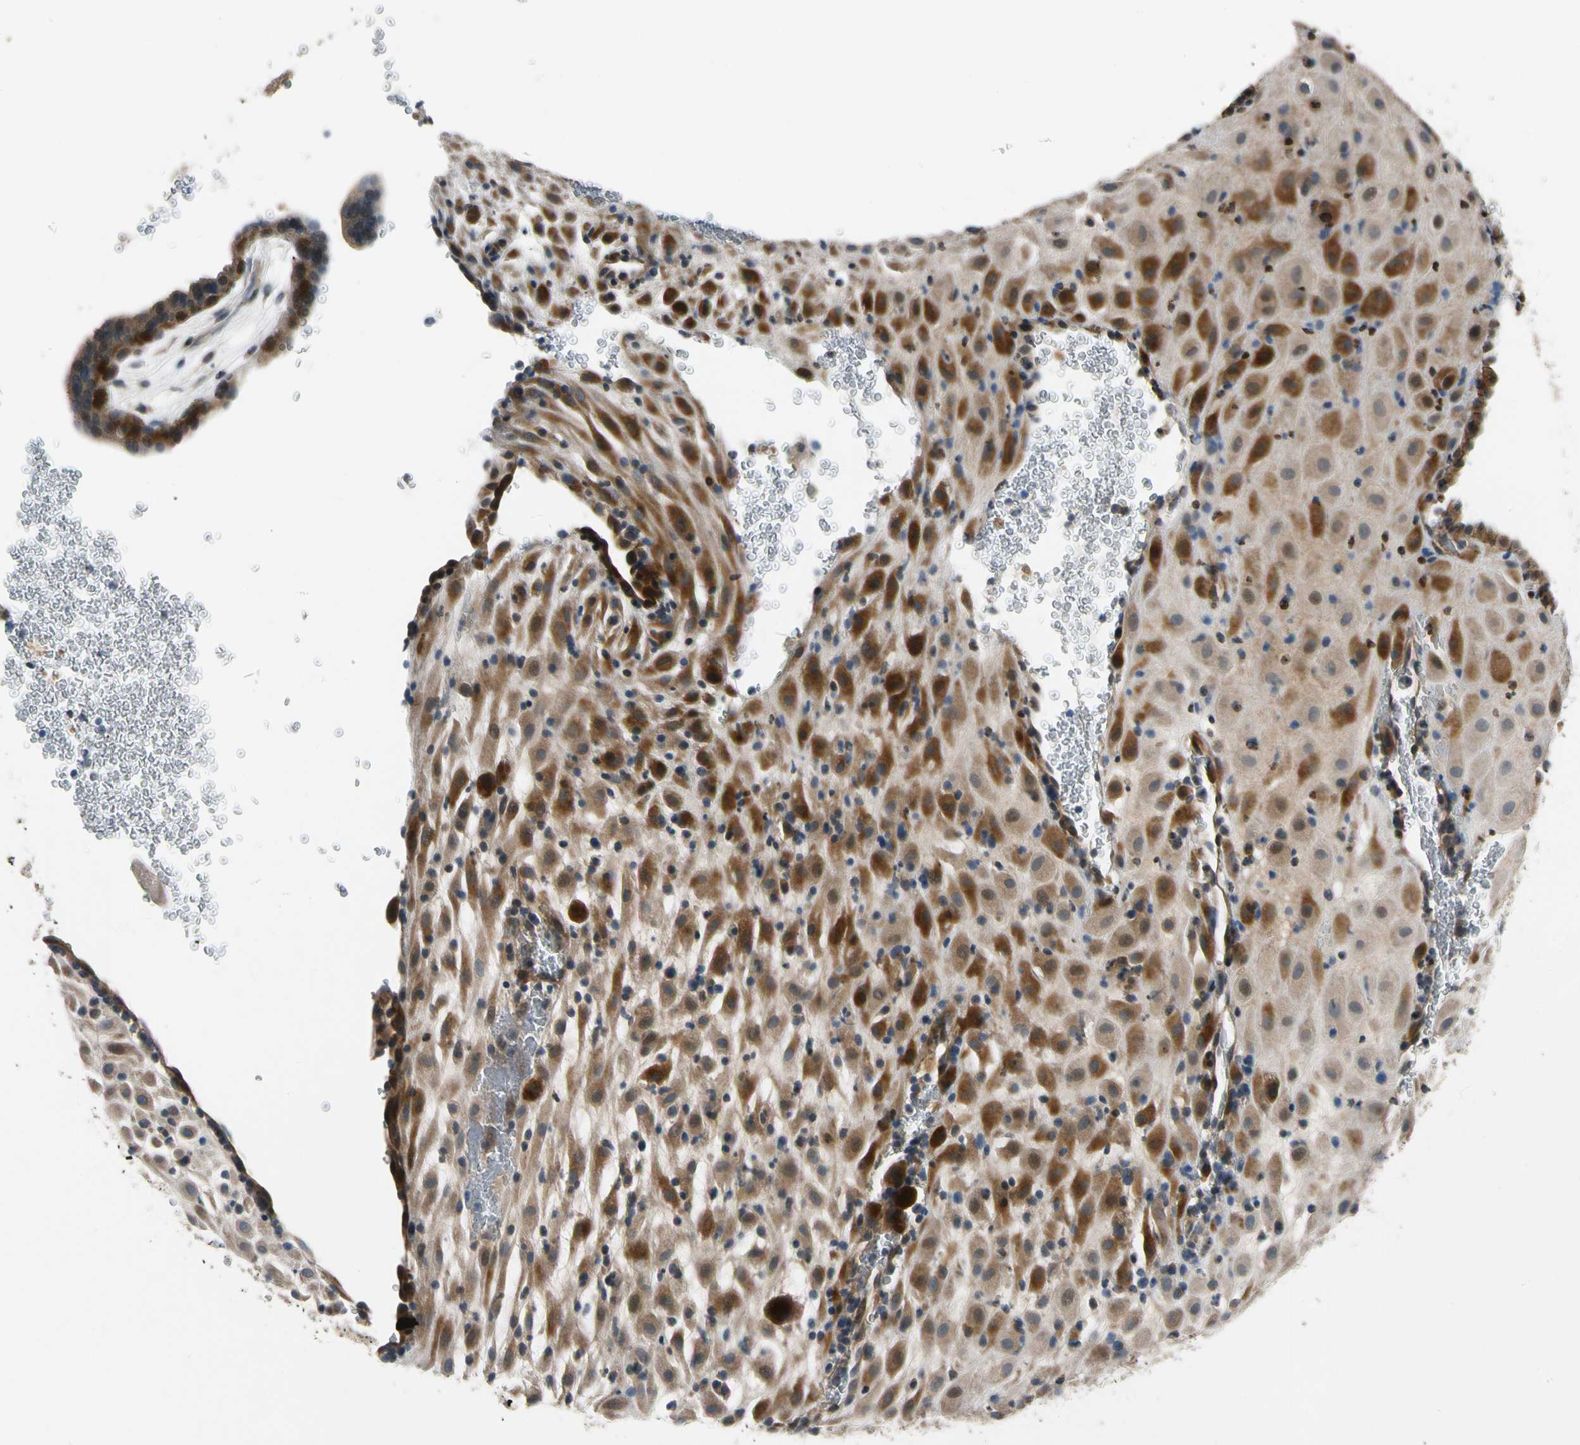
{"staining": {"intensity": "strong", "quantity": ">75%", "location": "cytoplasmic/membranous"}, "tissue": "placenta", "cell_type": "Decidual cells", "image_type": "normal", "snomed": [{"axis": "morphology", "description": "Normal tissue, NOS"}, {"axis": "topography", "description": "Placenta"}], "caption": "Immunohistochemistry (IHC) micrograph of normal placenta: human placenta stained using immunohistochemistry exhibits high levels of strong protein expression localized specifically in the cytoplasmic/membranous of decidual cells, appearing as a cytoplasmic/membranous brown color.", "gene": "MST1R", "patient": {"sex": "female", "age": 19}}